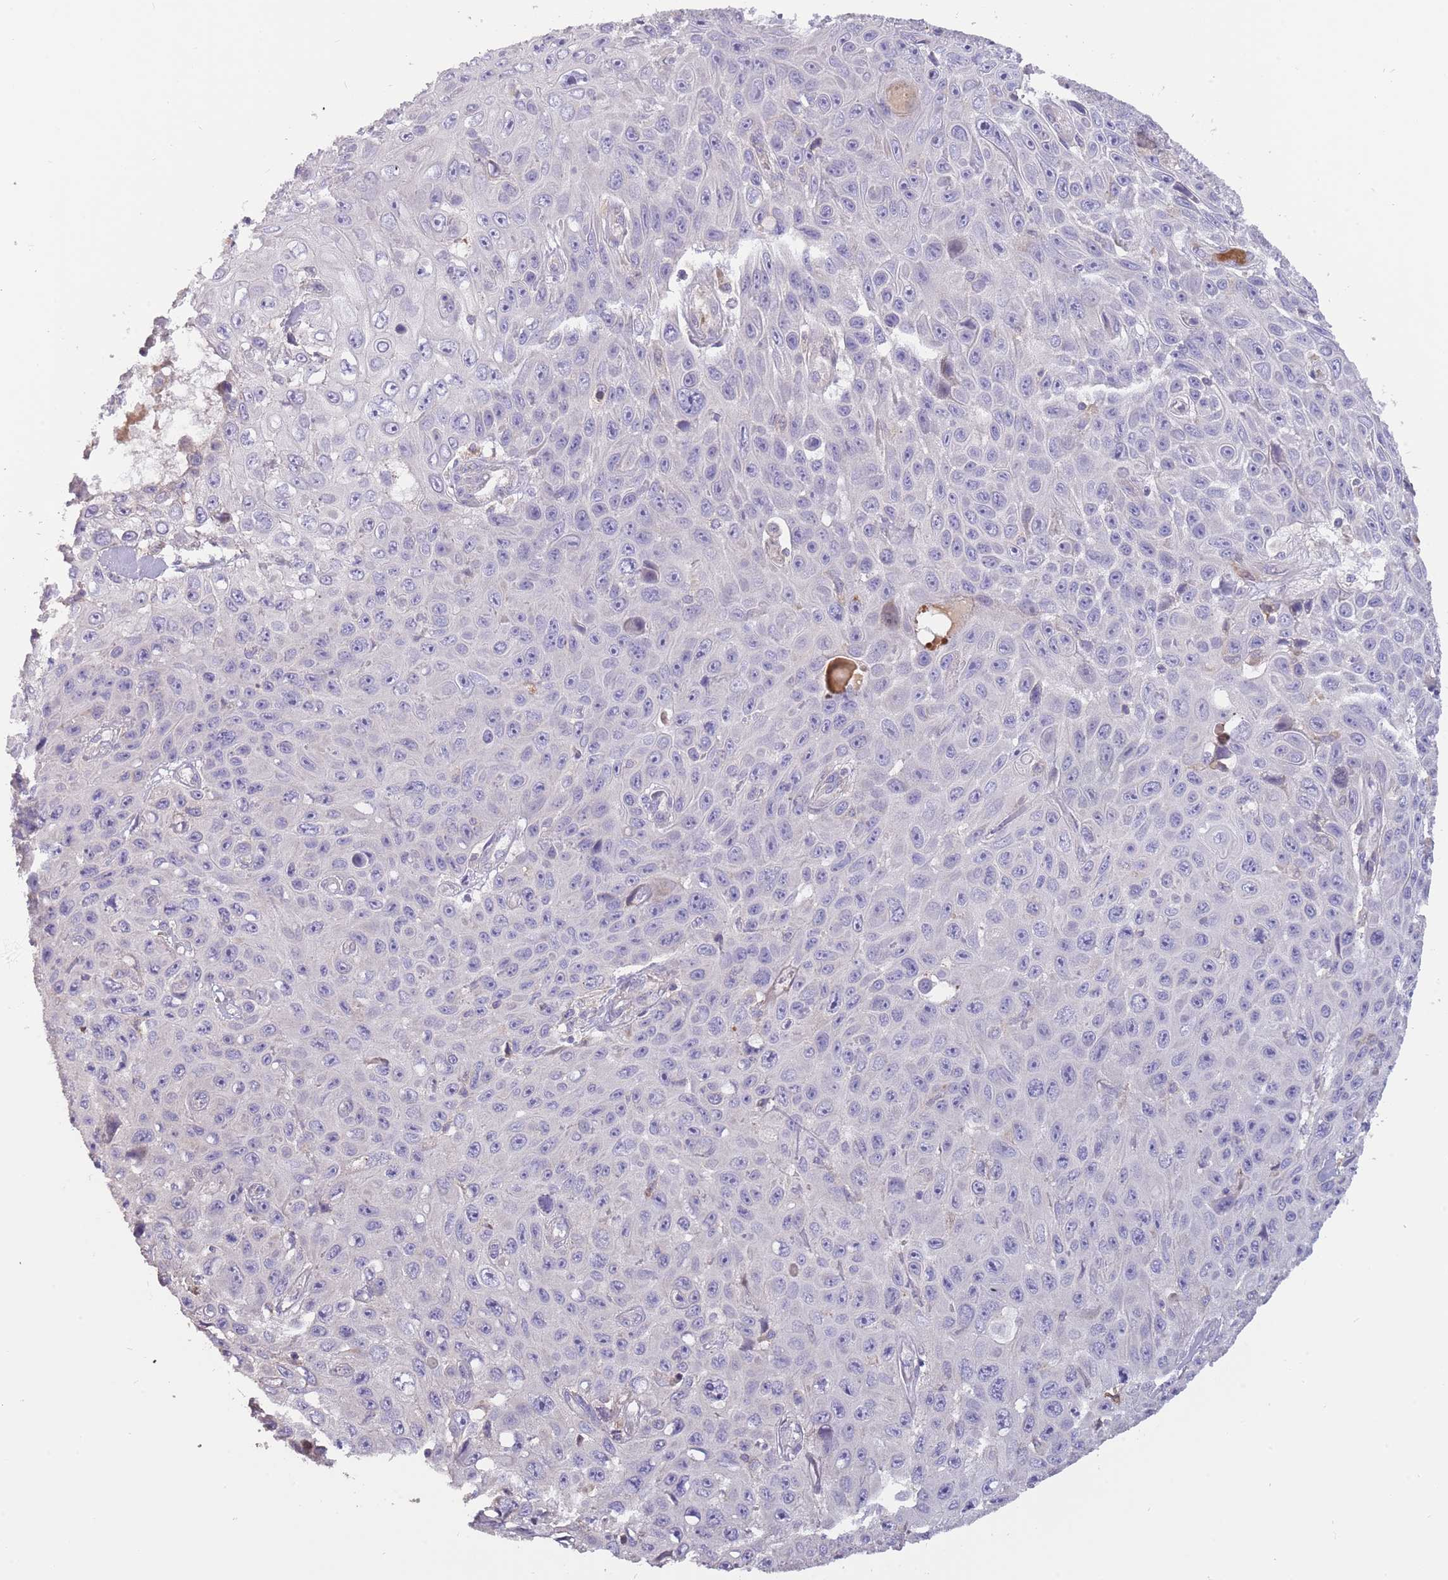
{"staining": {"intensity": "negative", "quantity": "none", "location": "none"}, "tissue": "skin cancer", "cell_type": "Tumor cells", "image_type": "cancer", "snomed": [{"axis": "morphology", "description": "Squamous cell carcinoma, NOS"}, {"axis": "topography", "description": "Skin"}], "caption": "Immunohistochemical staining of skin cancer displays no significant positivity in tumor cells. (Immunohistochemistry (ihc), brightfield microscopy, high magnification).", "gene": "SUSD1", "patient": {"sex": "male", "age": 82}}